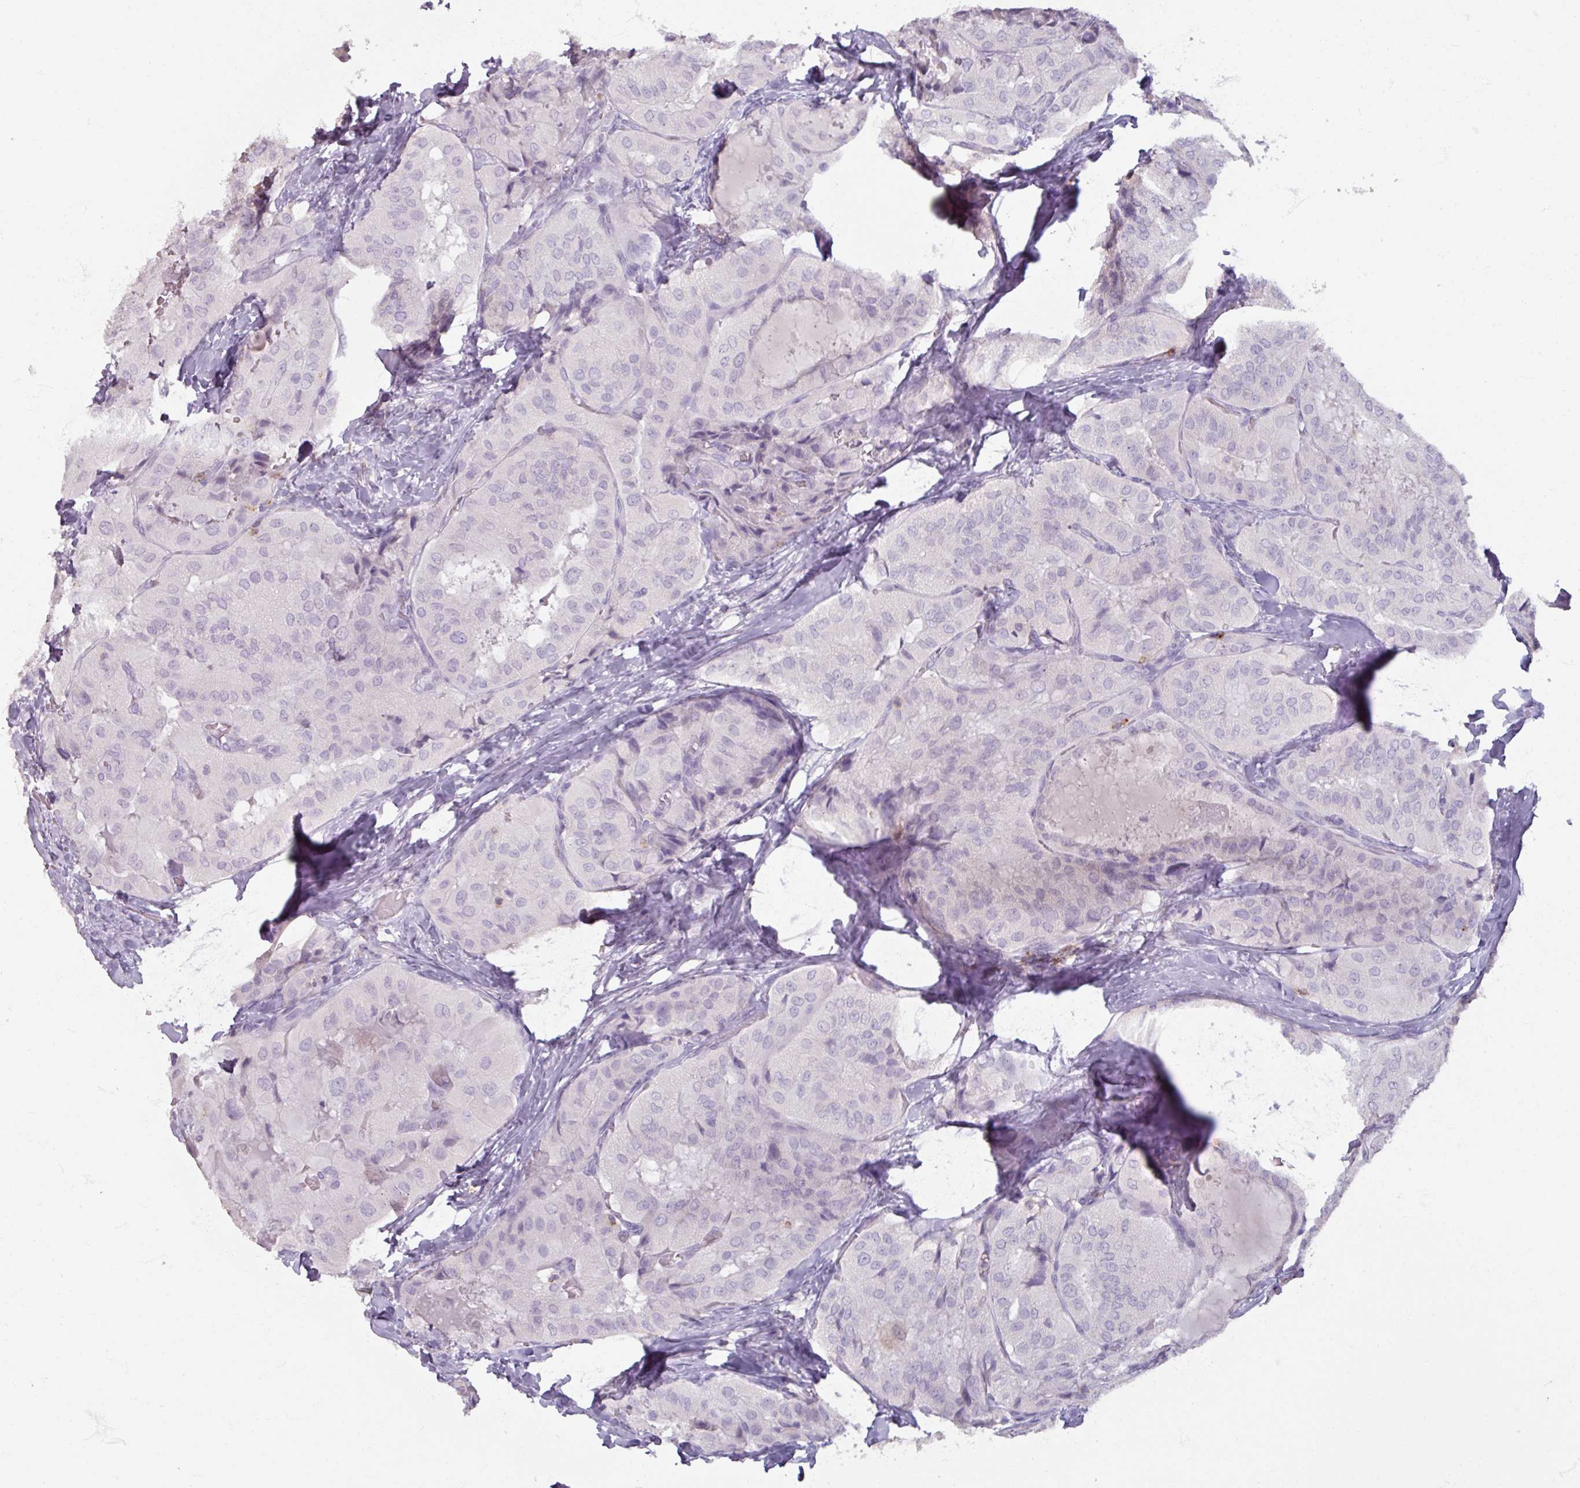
{"staining": {"intensity": "negative", "quantity": "none", "location": "none"}, "tissue": "thyroid cancer", "cell_type": "Tumor cells", "image_type": "cancer", "snomed": [{"axis": "morphology", "description": "Normal tissue, NOS"}, {"axis": "morphology", "description": "Papillary adenocarcinoma, NOS"}, {"axis": "topography", "description": "Thyroid gland"}], "caption": "Tumor cells show no significant expression in thyroid papillary adenocarcinoma. (DAB IHC with hematoxylin counter stain).", "gene": "PTPRC", "patient": {"sex": "female", "age": 59}}